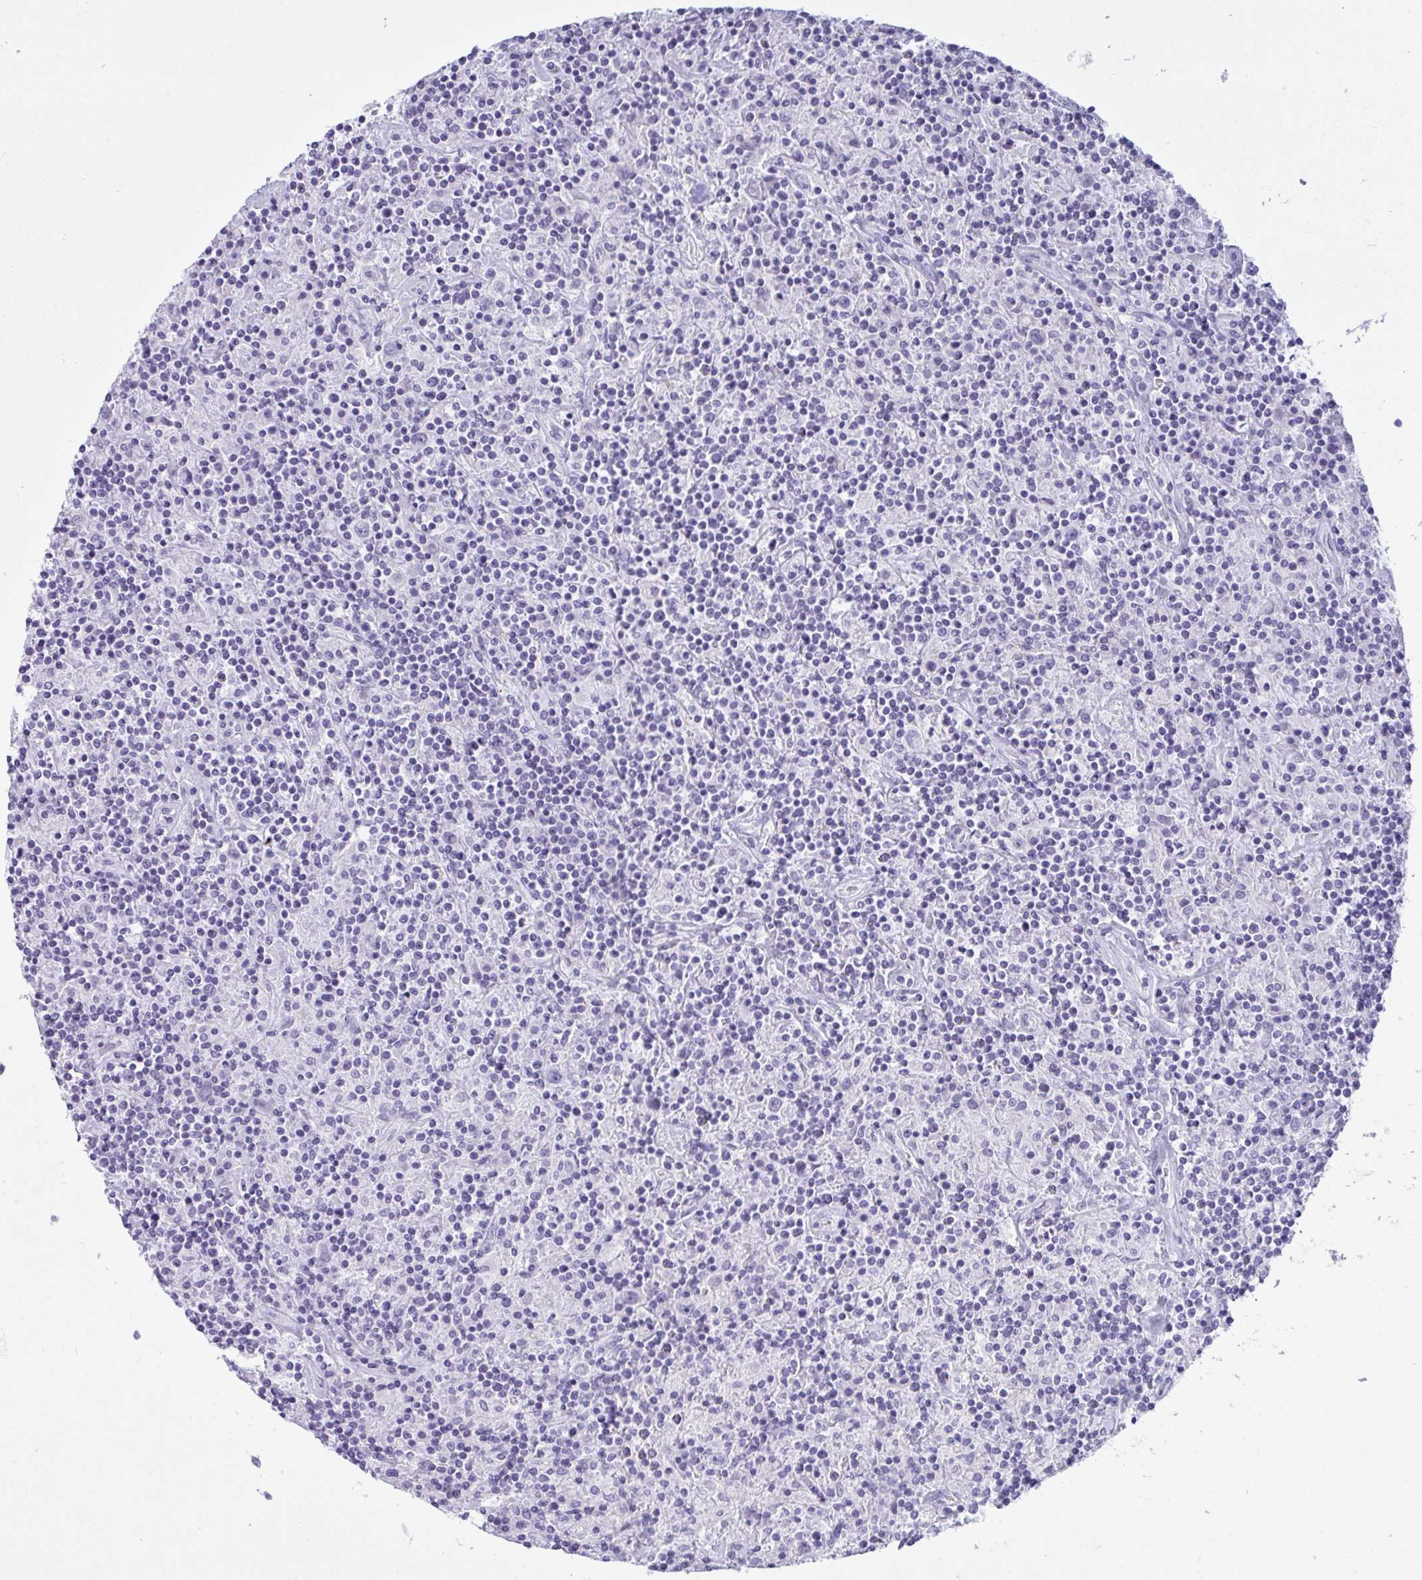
{"staining": {"intensity": "negative", "quantity": "none", "location": "none"}, "tissue": "lymphoma", "cell_type": "Tumor cells", "image_type": "cancer", "snomed": [{"axis": "morphology", "description": "Hodgkin's disease, NOS"}, {"axis": "topography", "description": "Lymph node"}], "caption": "Immunohistochemical staining of Hodgkin's disease exhibits no significant expression in tumor cells. The staining was performed using DAB (3,3'-diaminobenzidine) to visualize the protein expression in brown, while the nuclei were stained in blue with hematoxylin (Magnification: 20x).", "gene": "MYH10", "patient": {"sex": "male", "age": 70}}